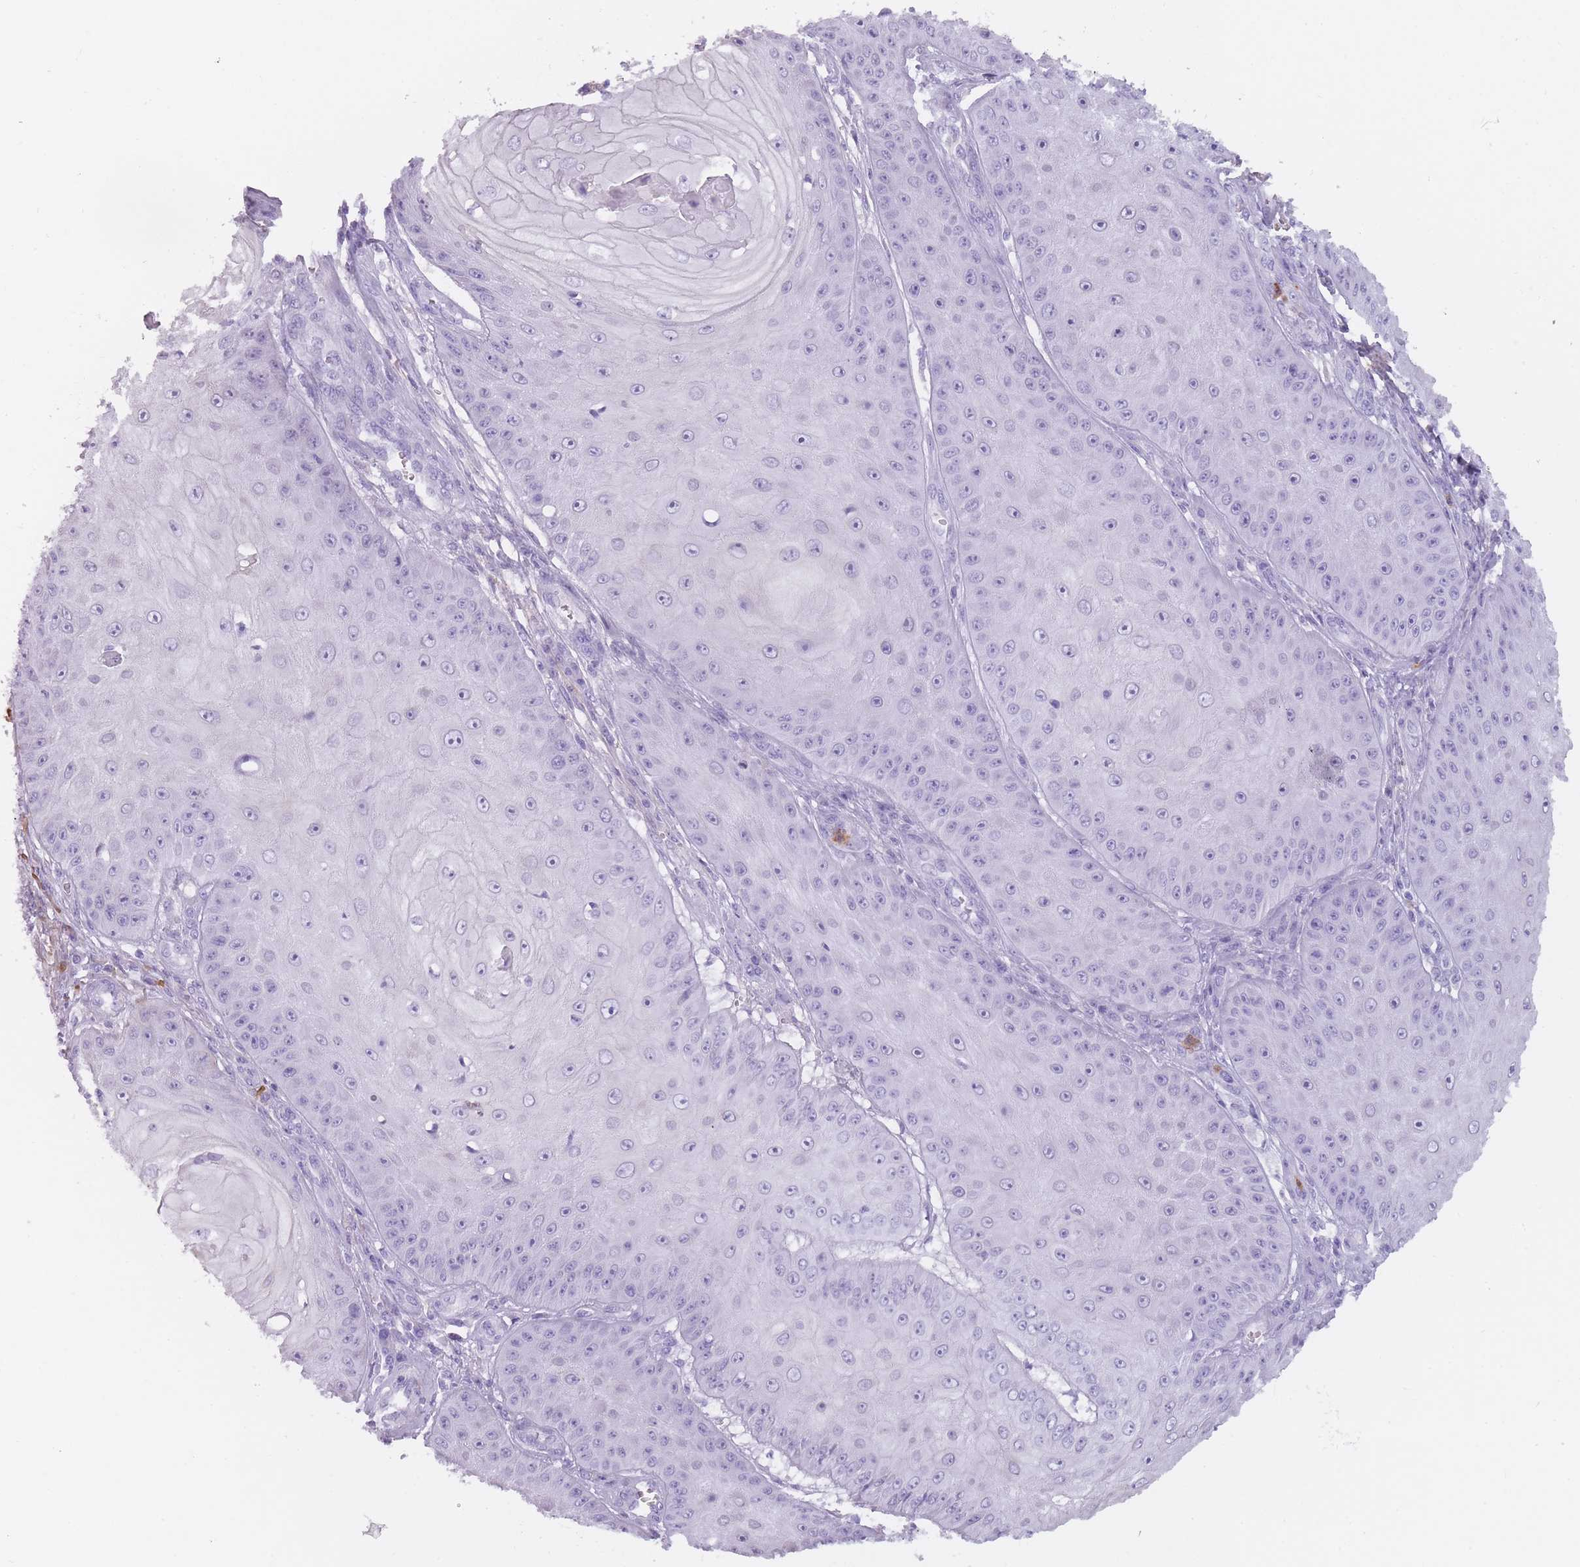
{"staining": {"intensity": "negative", "quantity": "none", "location": "none"}, "tissue": "skin cancer", "cell_type": "Tumor cells", "image_type": "cancer", "snomed": [{"axis": "morphology", "description": "Squamous cell carcinoma, NOS"}, {"axis": "topography", "description": "Skin"}], "caption": "Tumor cells are negative for brown protein staining in skin cancer.", "gene": "CR1L", "patient": {"sex": "male", "age": 70}}